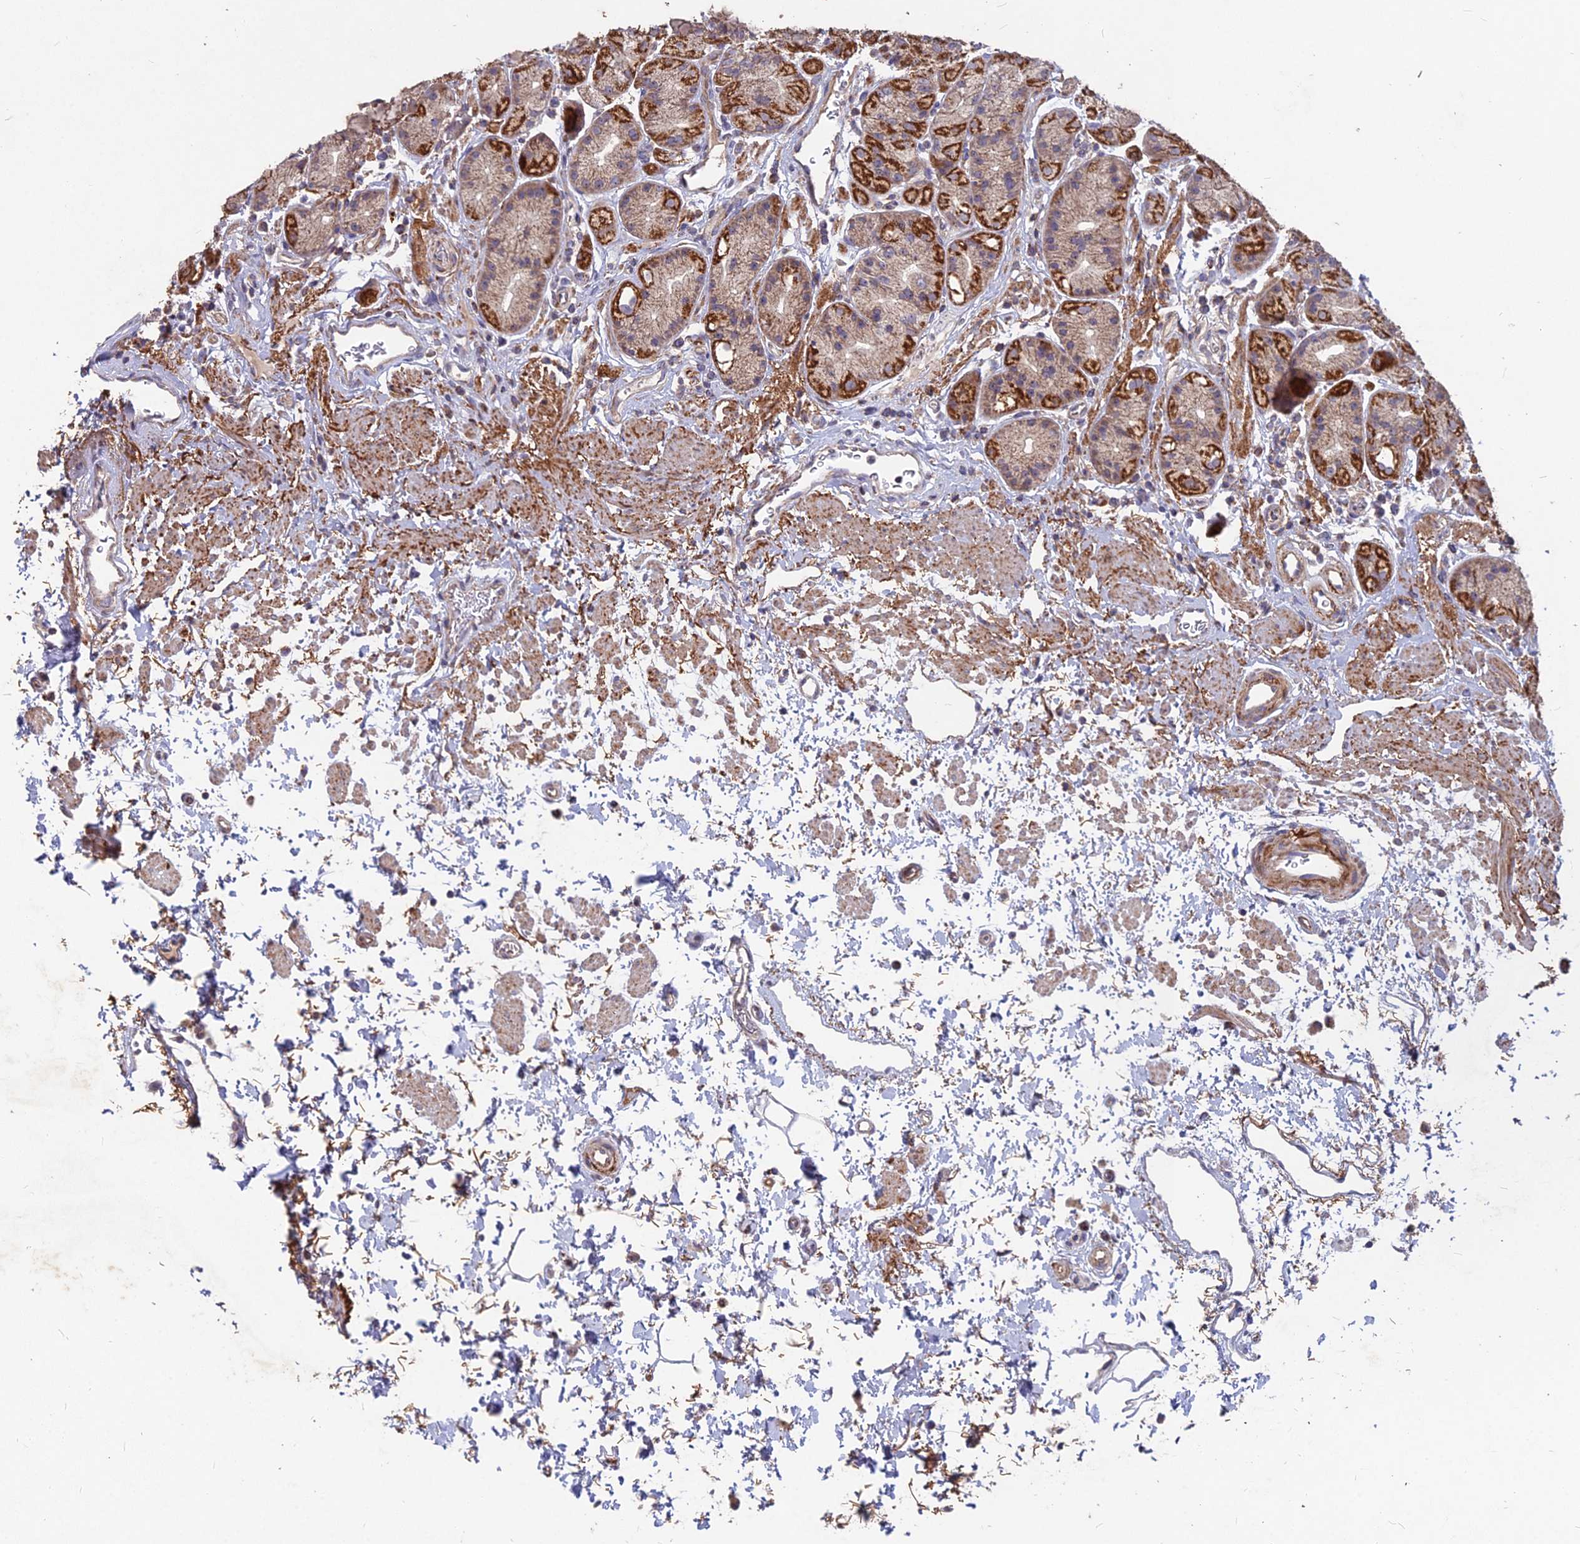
{"staining": {"intensity": "strong", "quantity": ">75%", "location": "cytoplasmic/membranous"}, "tissue": "stomach", "cell_type": "Glandular cells", "image_type": "normal", "snomed": [{"axis": "morphology", "description": "Normal tissue, NOS"}, {"axis": "topography", "description": "Stomach"}], "caption": "Immunohistochemistry (IHC) micrograph of benign stomach stained for a protein (brown), which shows high levels of strong cytoplasmic/membranous staining in about >75% of glandular cells.", "gene": "COX11", "patient": {"sex": "male", "age": 63}}